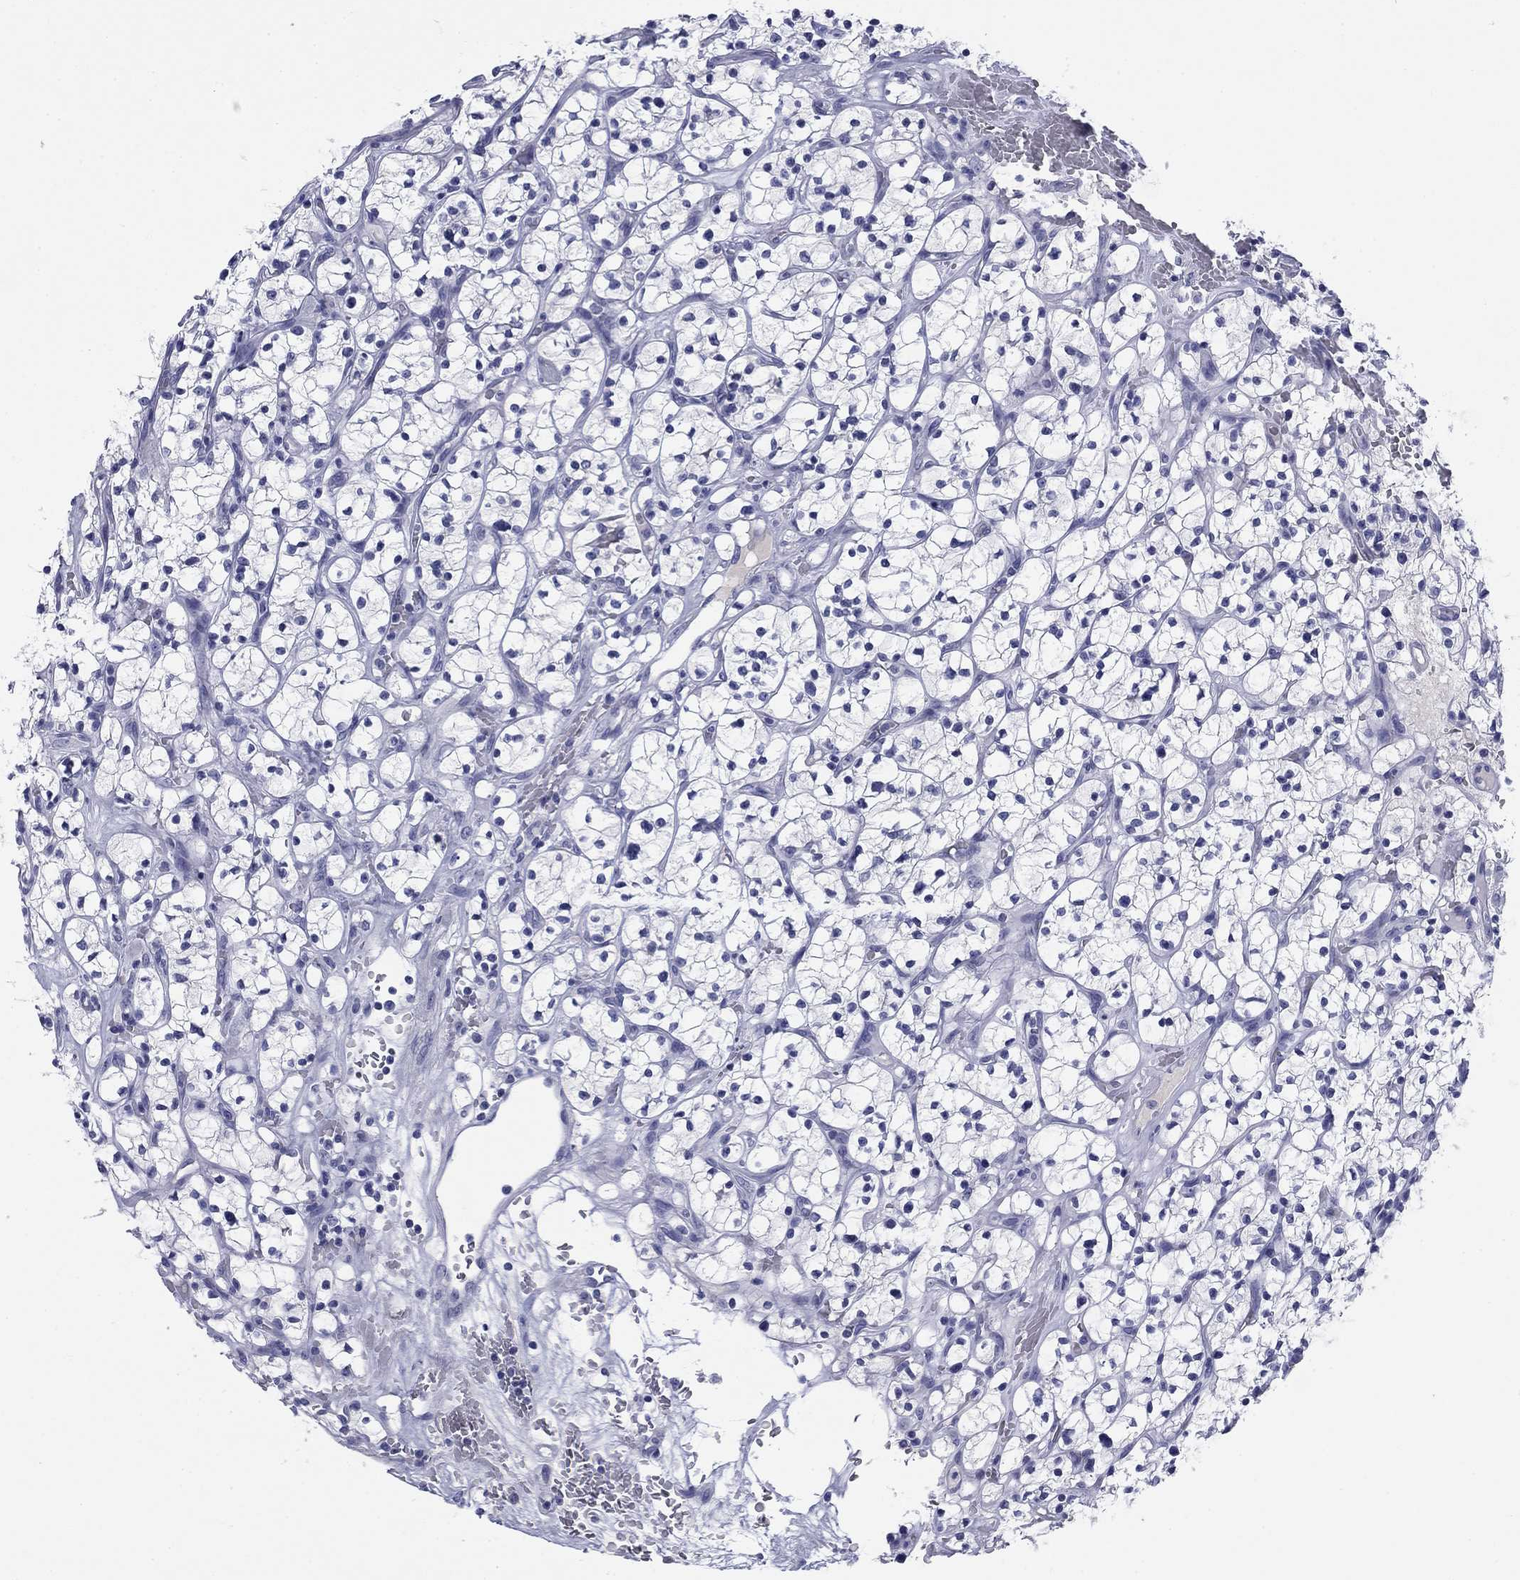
{"staining": {"intensity": "negative", "quantity": "none", "location": "none"}, "tissue": "renal cancer", "cell_type": "Tumor cells", "image_type": "cancer", "snomed": [{"axis": "morphology", "description": "Adenocarcinoma, NOS"}, {"axis": "topography", "description": "Kidney"}], "caption": "IHC histopathology image of adenocarcinoma (renal) stained for a protein (brown), which reveals no expression in tumor cells.", "gene": "ABCC2", "patient": {"sex": "female", "age": 64}}